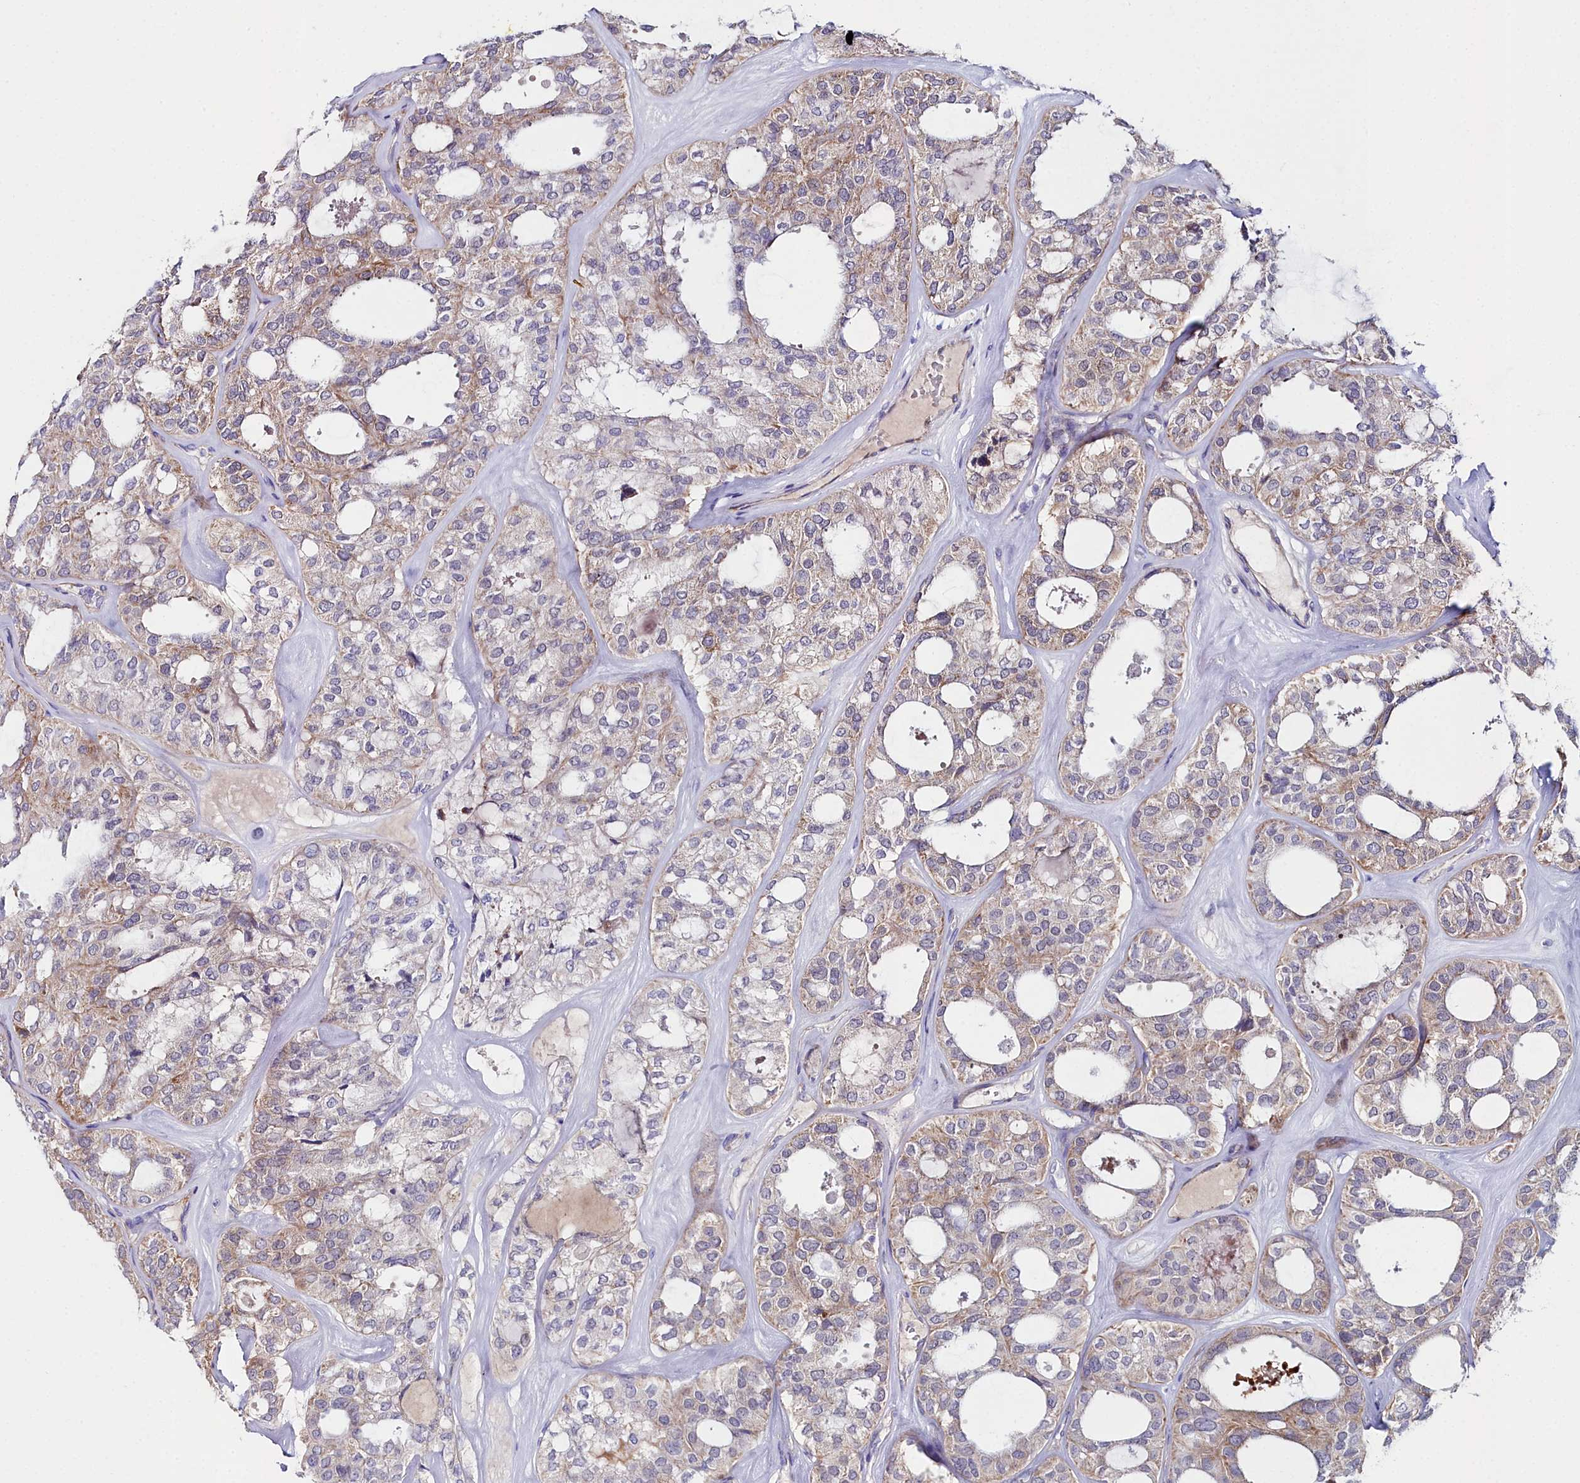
{"staining": {"intensity": "moderate", "quantity": "25%-75%", "location": "cytoplasmic/membranous"}, "tissue": "thyroid cancer", "cell_type": "Tumor cells", "image_type": "cancer", "snomed": [{"axis": "morphology", "description": "Follicular adenoma carcinoma, NOS"}, {"axis": "topography", "description": "Thyroid gland"}], "caption": "An immunohistochemistry micrograph of neoplastic tissue is shown. Protein staining in brown highlights moderate cytoplasmic/membranous positivity in follicular adenoma carcinoma (thyroid) within tumor cells.", "gene": "SLC49A3", "patient": {"sex": "male", "age": 75}}